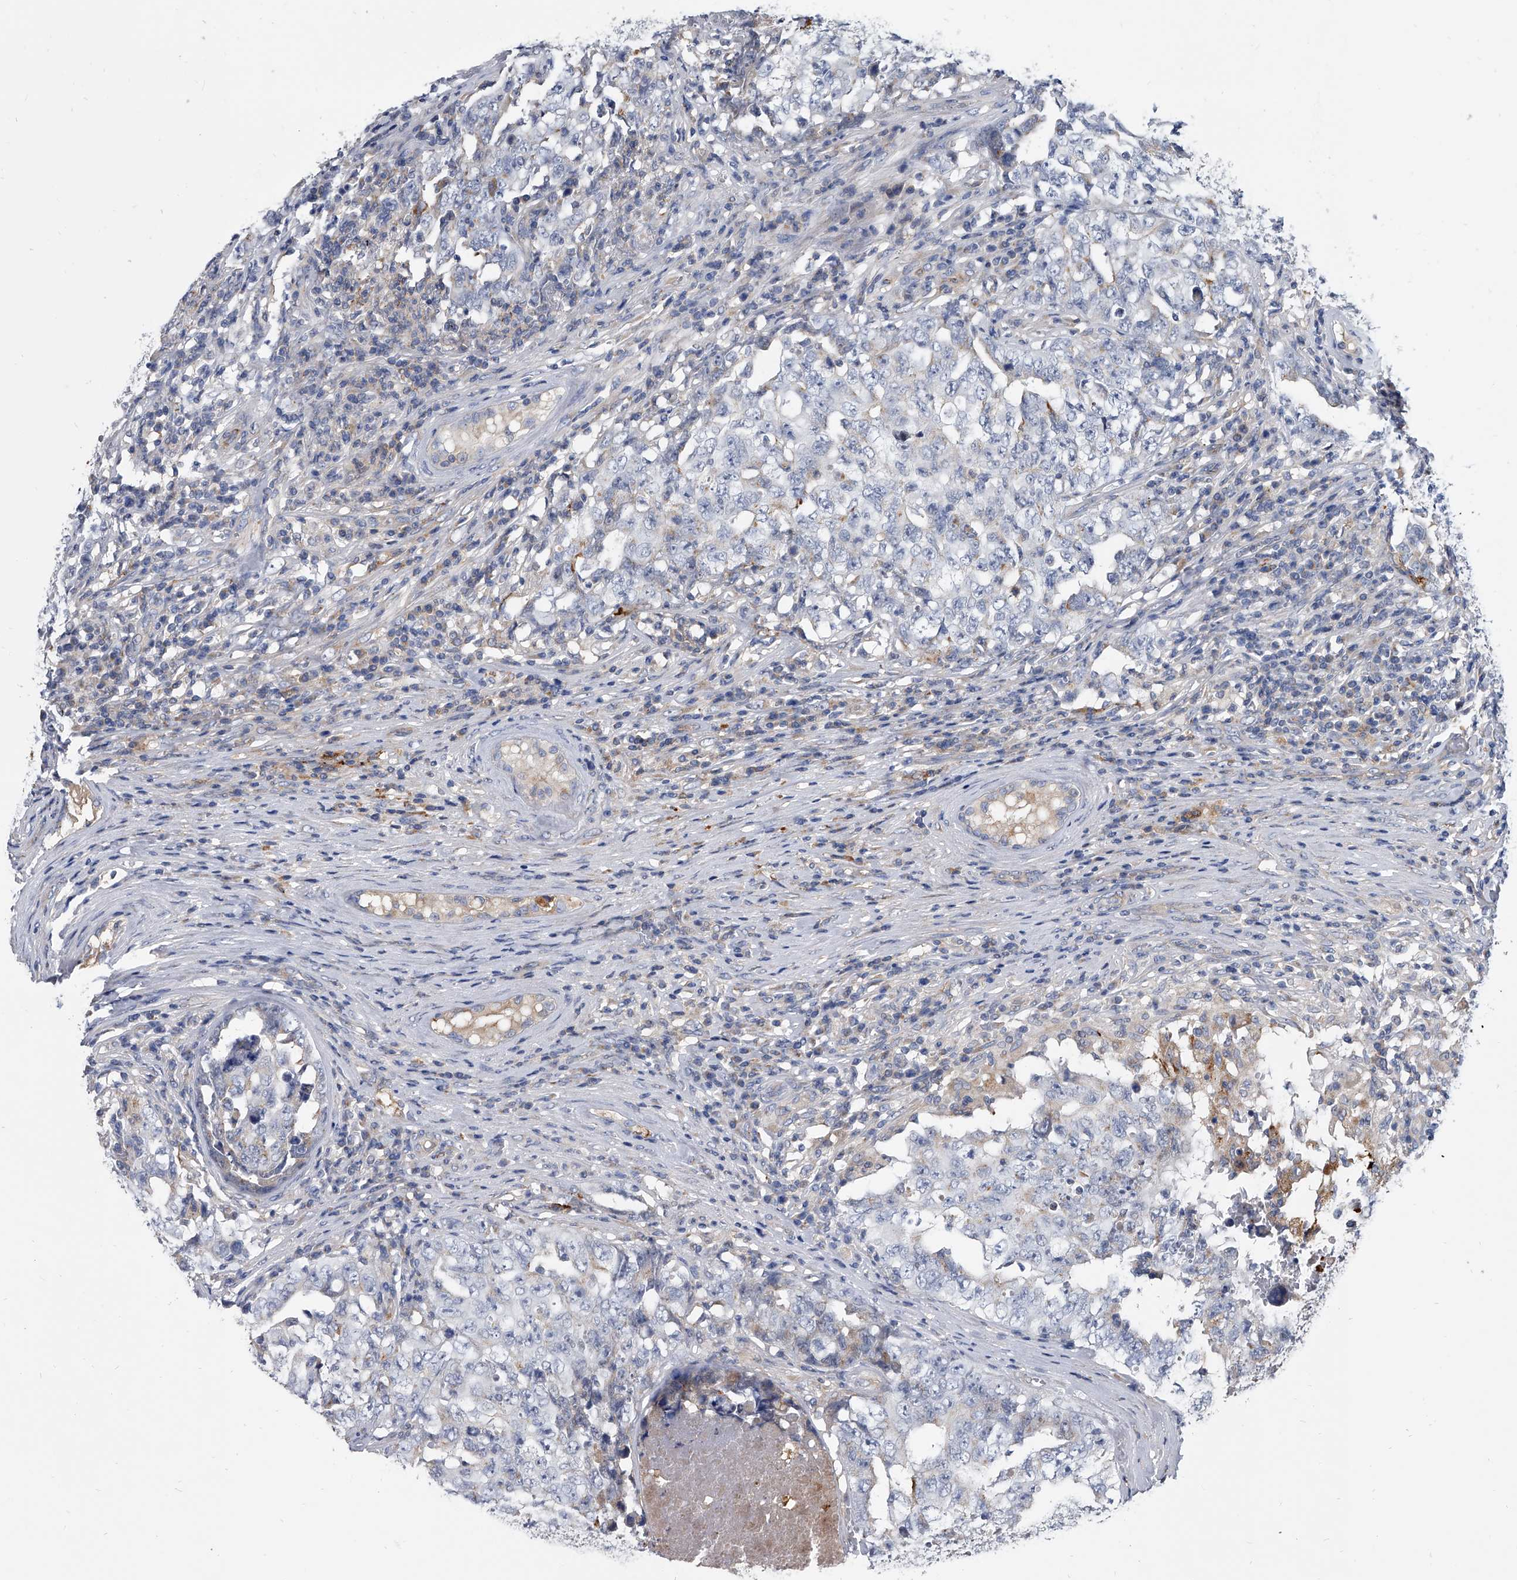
{"staining": {"intensity": "negative", "quantity": "none", "location": "none"}, "tissue": "testis cancer", "cell_type": "Tumor cells", "image_type": "cancer", "snomed": [{"axis": "morphology", "description": "Carcinoma, Embryonal, NOS"}, {"axis": "topography", "description": "Testis"}], "caption": "Immunohistochemistry micrograph of neoplastic tissue: testis cancer (embryonal carcinoma) stained with DAB (3,3'-diaminobenzidine) shows no significant protein expression in tumor cells.", "gene": "SPP1", "patient": {"sex": "male", "age": 26}}